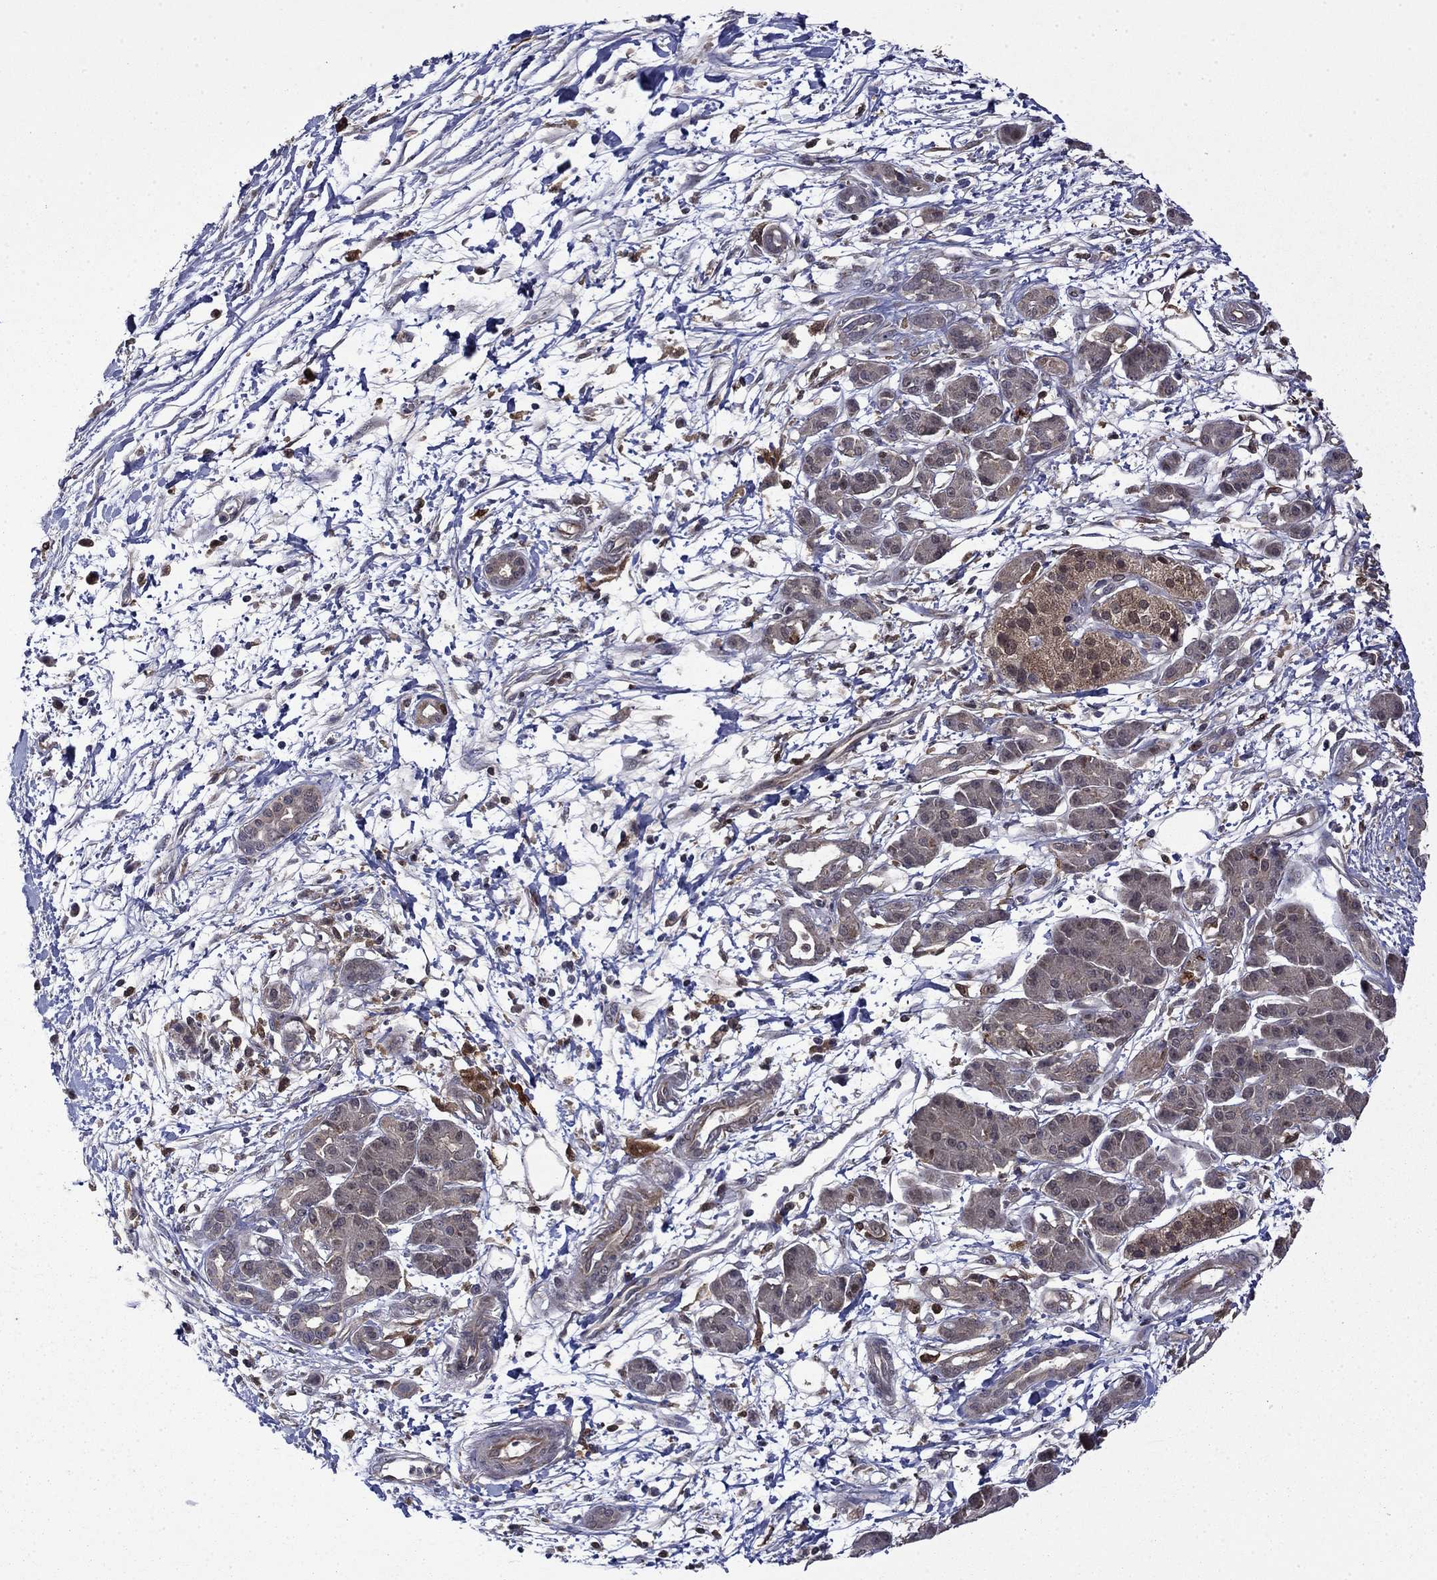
{"staining": {"intensity": "weak", "quantity": "<25%", "location": "cytoplasmic/membranous"}, "tissue": "pancreatic cancer", "cell_type": "Tumor cells", "image_type": "cancer", "snomed": [{"axis": "morphology", "description": "Adenocarcinoma, NOS"}, {"axis": "topography", "description": "Pancreas"}], "caption": "Image shows no protein positivity in tumor cells of pancreatic cancer tissue. (Stains: DAB IHC with hematoxylin counter stain, Microscopy: brightfield microscopy at high magnification).", "gene": "TPMT", "patient": {"sex": "male", "age": 72}}